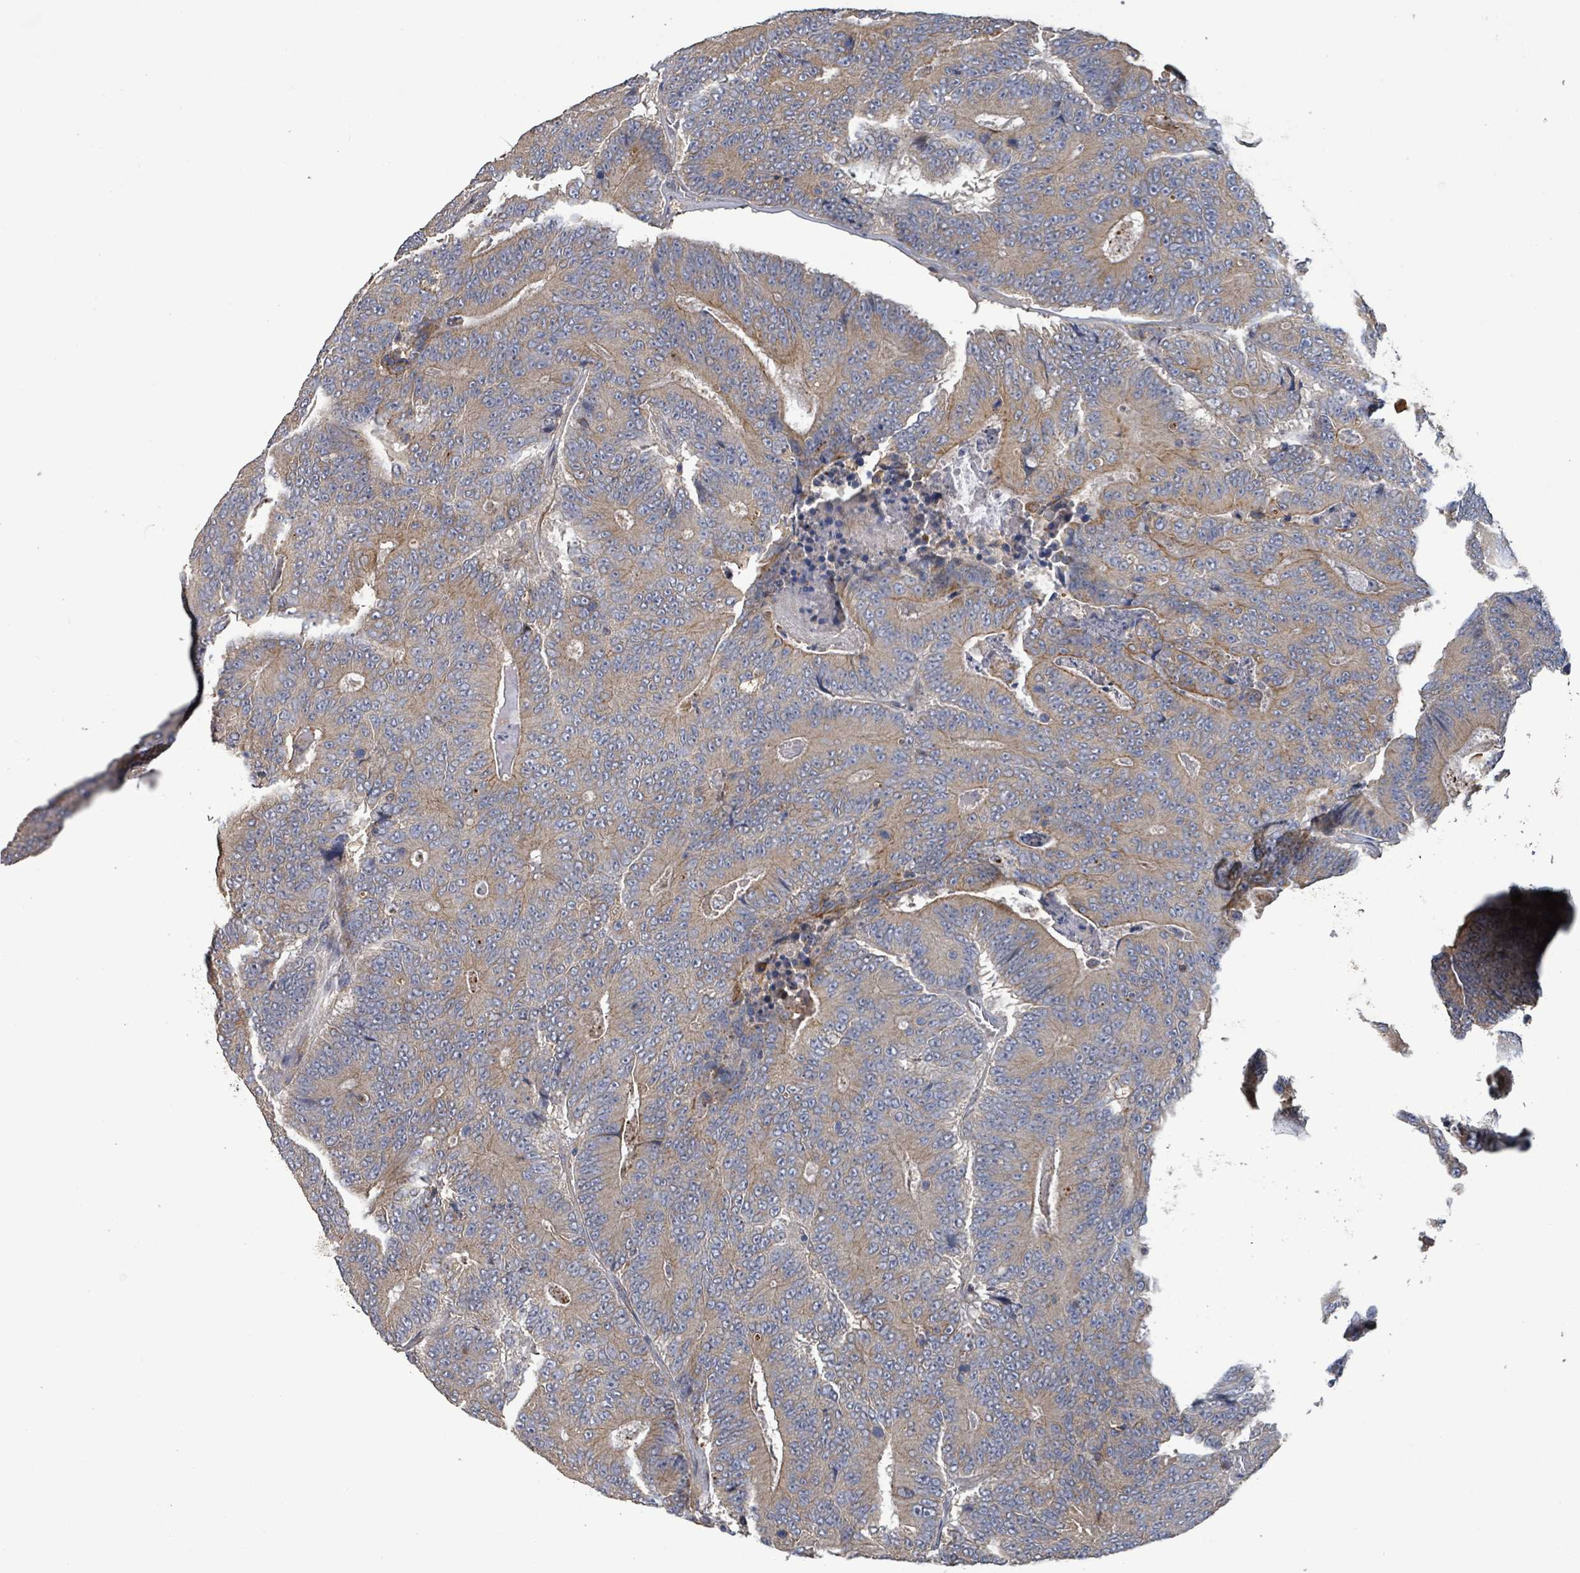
{"staining": {"intensity": "weak", "quantity": ">75%", "location": "cytoplasmic/membranous"}, "tissue": "colorectal cancer", "cell_type": "Tumor cells", "image_type": "cancer", "snomed": [{"axis": "morphology", "description": "Adenocarcinoma, NOS"}, {"axis": "topography", "description": "Colon"}], "caption": "Protein analysis of colorectal cancer tissue demonstrates weak cytoplasmic/membranous staining in about >75% of tumor cells.", "gene": "PLAAT1", "patient": {"sex": "male", "age": 83}}